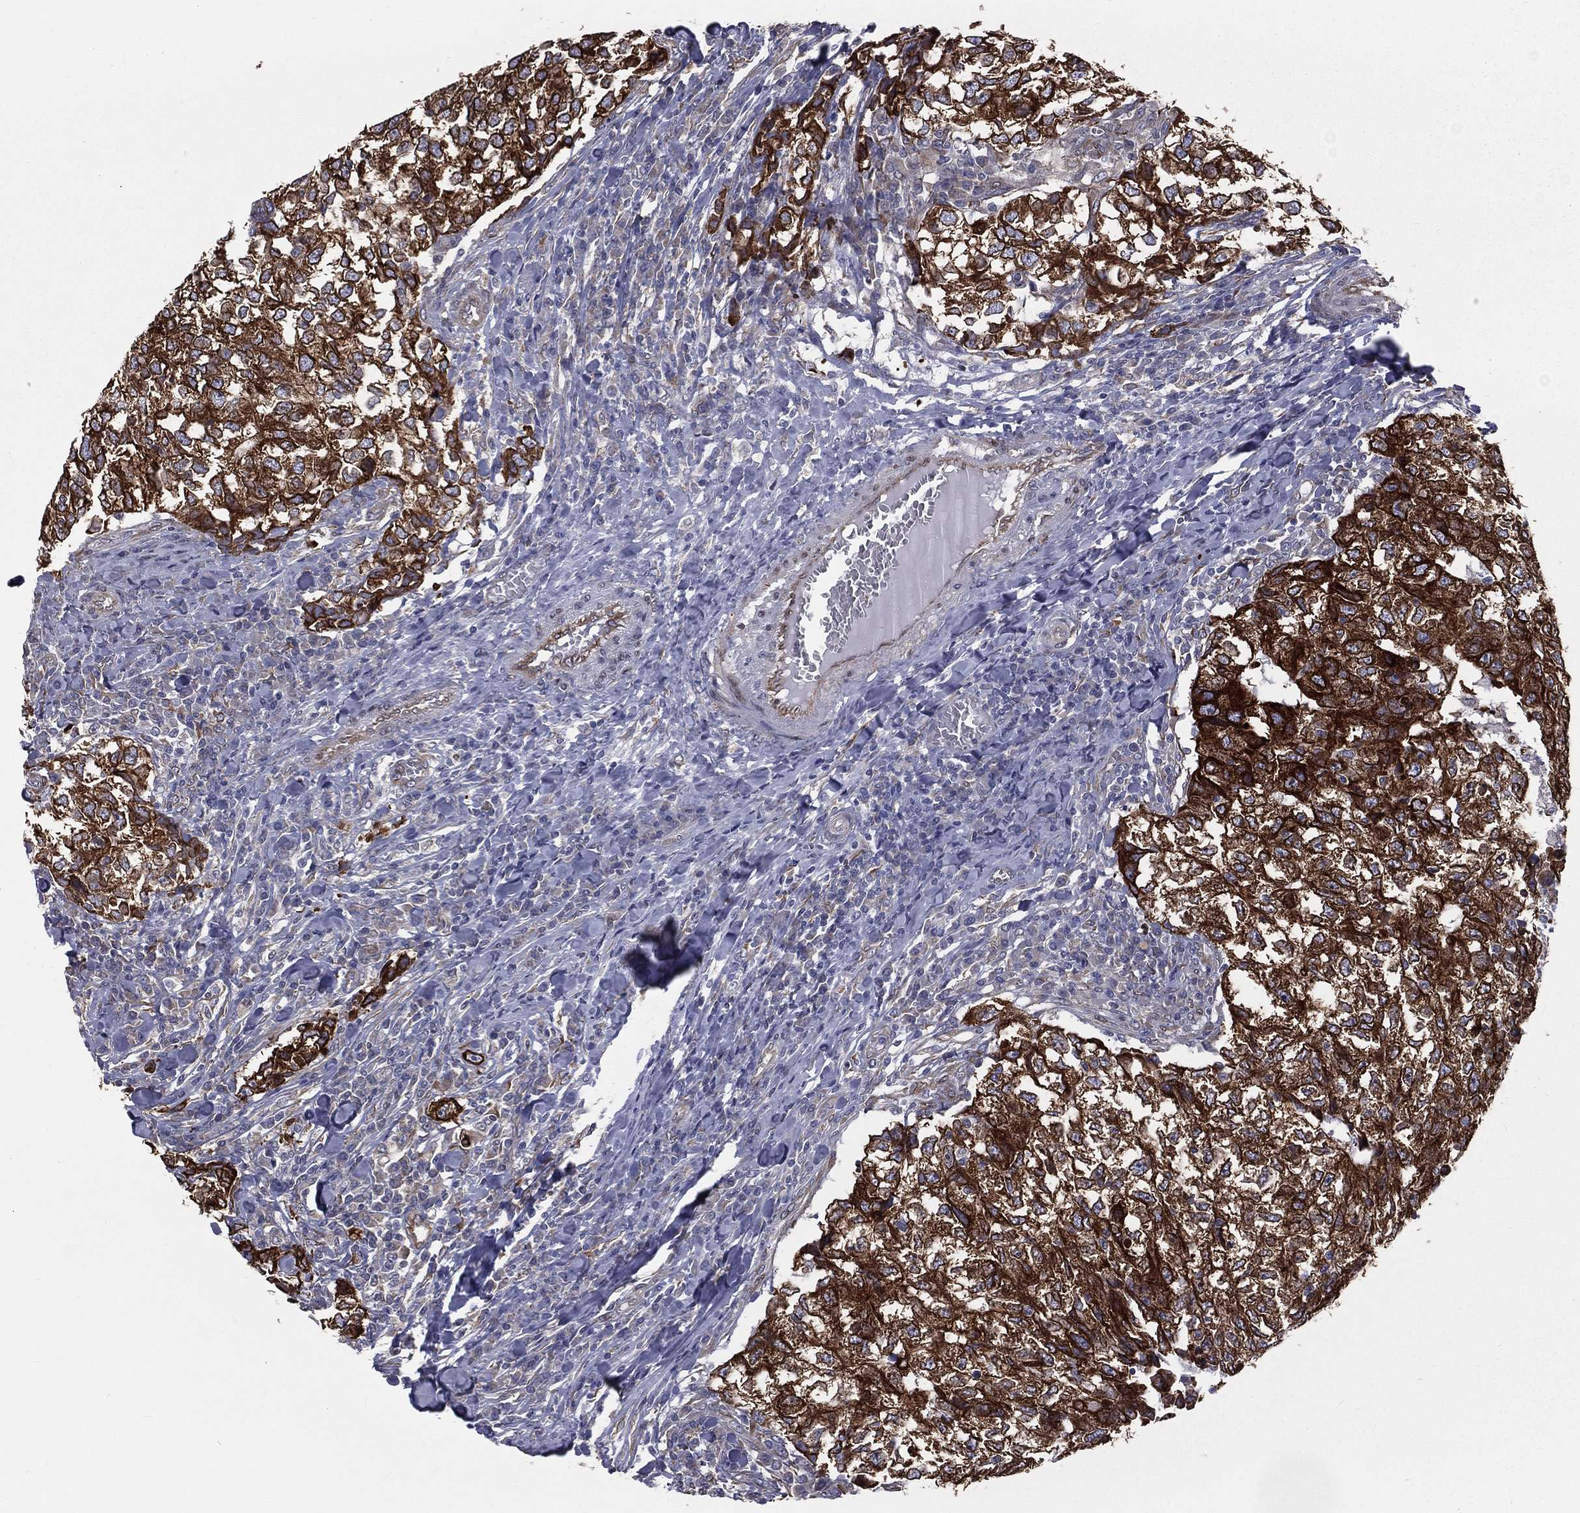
{"staining": {"intensity": "strong", "quantity": ">75%", "location": "cytoplasmic/membranous"}, "tissue": "breast cancer", "cell_type": "Tumor cells", "image_type": "cancer", "snomed": [{"axis": "morphology", "description": "Duct carcinoma"}, {"axis": "topography", "description": "Breast"}], "caption": "High-magnification brightfield microscopy of infiltrating ductal carcinoma (breast) stained with DAB (3,3'-diaminobenzidine) (brown) and counterstained with hematoxylin (blue). tumor cells exhibit strong cytoplasmic/membranous positivity is seen in about>75% of cells.", "gene": "PGRMC1", "patient": {"sex": "female", "age": 30}}